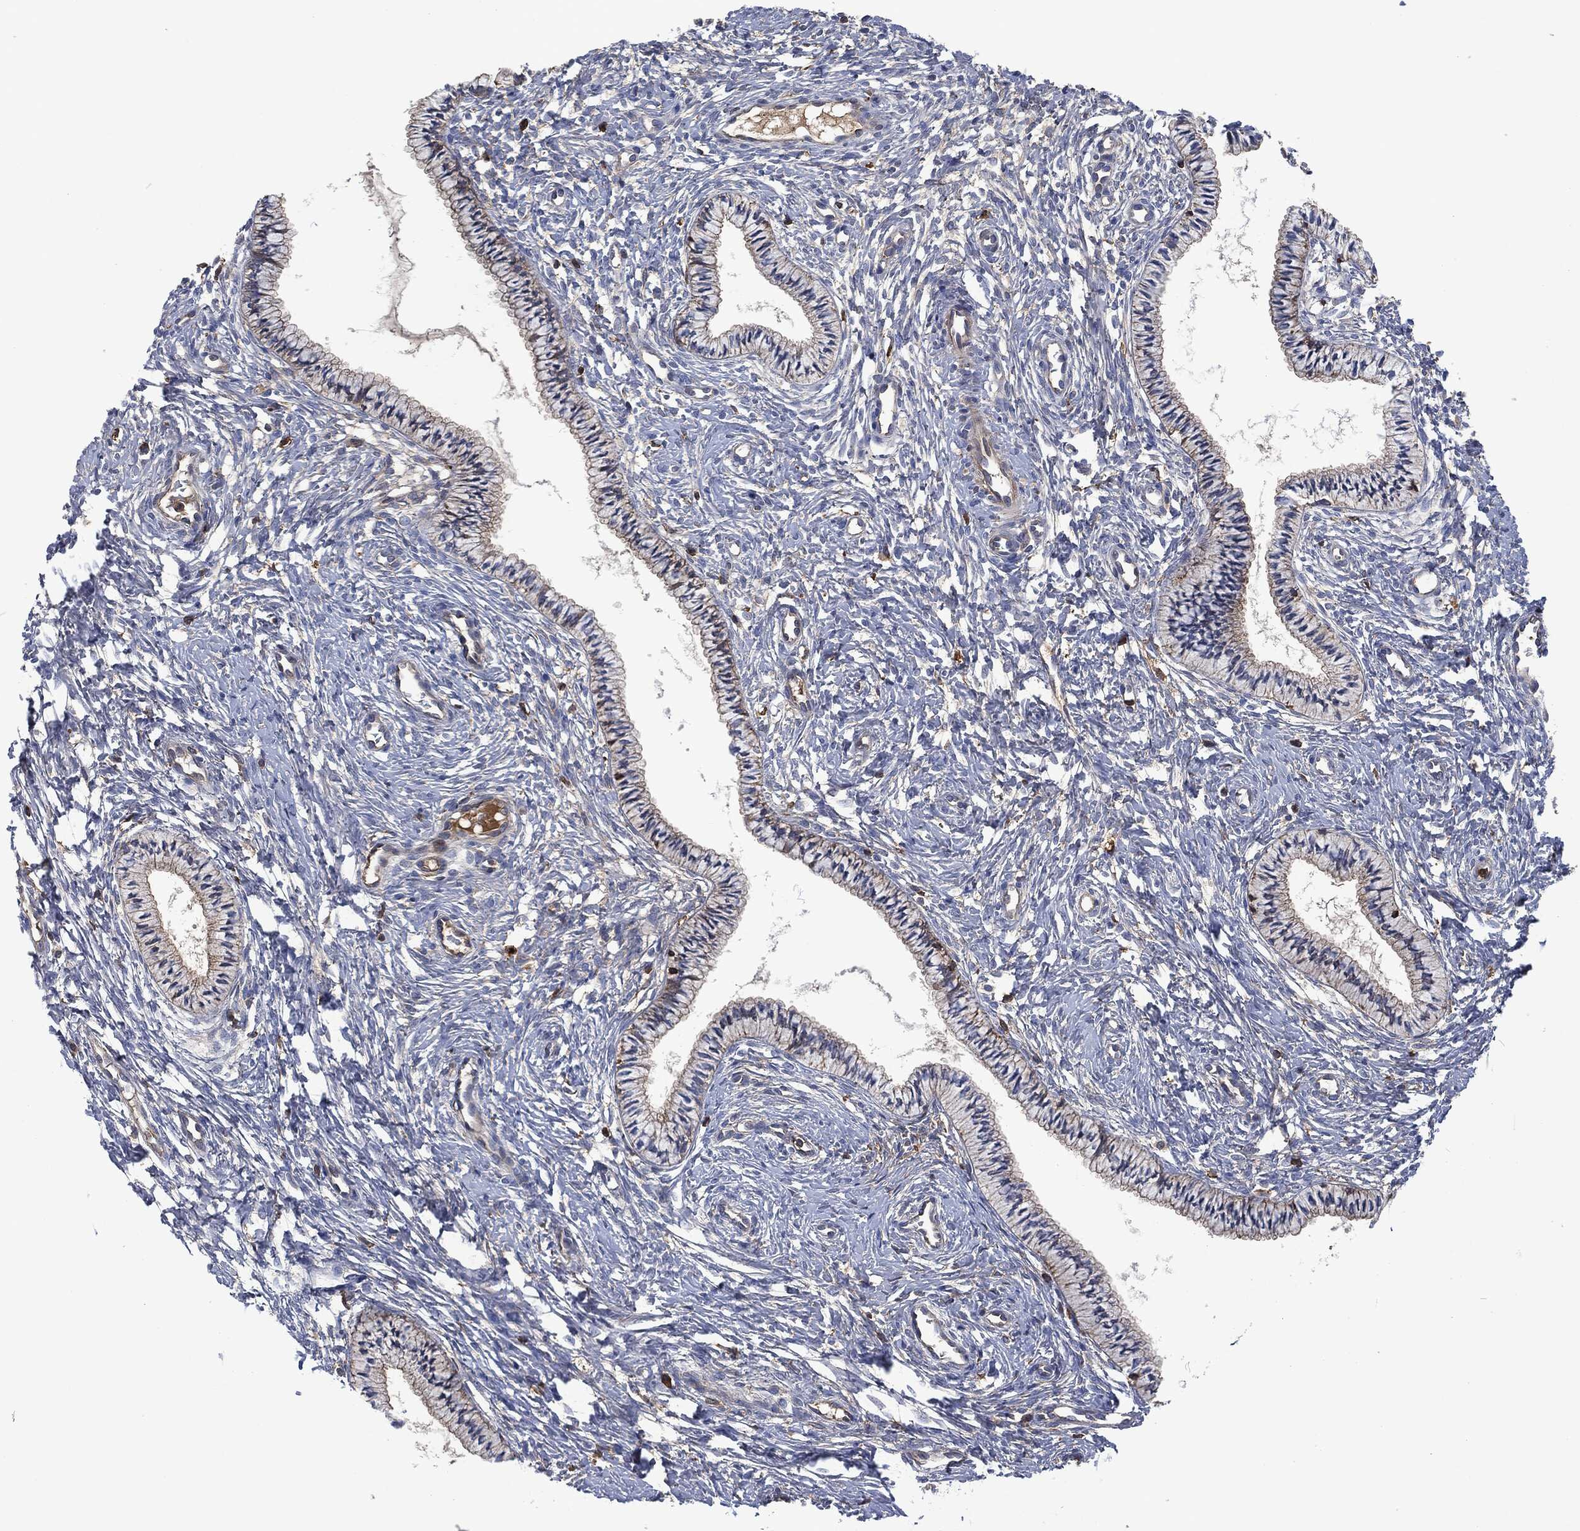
{"staining": {"intensity": "weak", "quantity": "25%-75%", "location": "cytoplasmic/membranous"}, "tissue": "cervix", "cell_type": "Glandular cells", "image_type": "normal", "snomed": [{"axis": "morphology", "description": "Normal tissue, NOS"}, {"axis": "topography", "description": "Cervix"}], "caption": "The micrograph reveals staining of normal cervix, revealing weak cytoplasmic/membranous protein positivity (brown color) within glandular cells. (brown staining indicates protein expression, while blue staining denotes nuclei).", "gene": "LGALS9", "patient": {"sex": "female", "age": 39}}